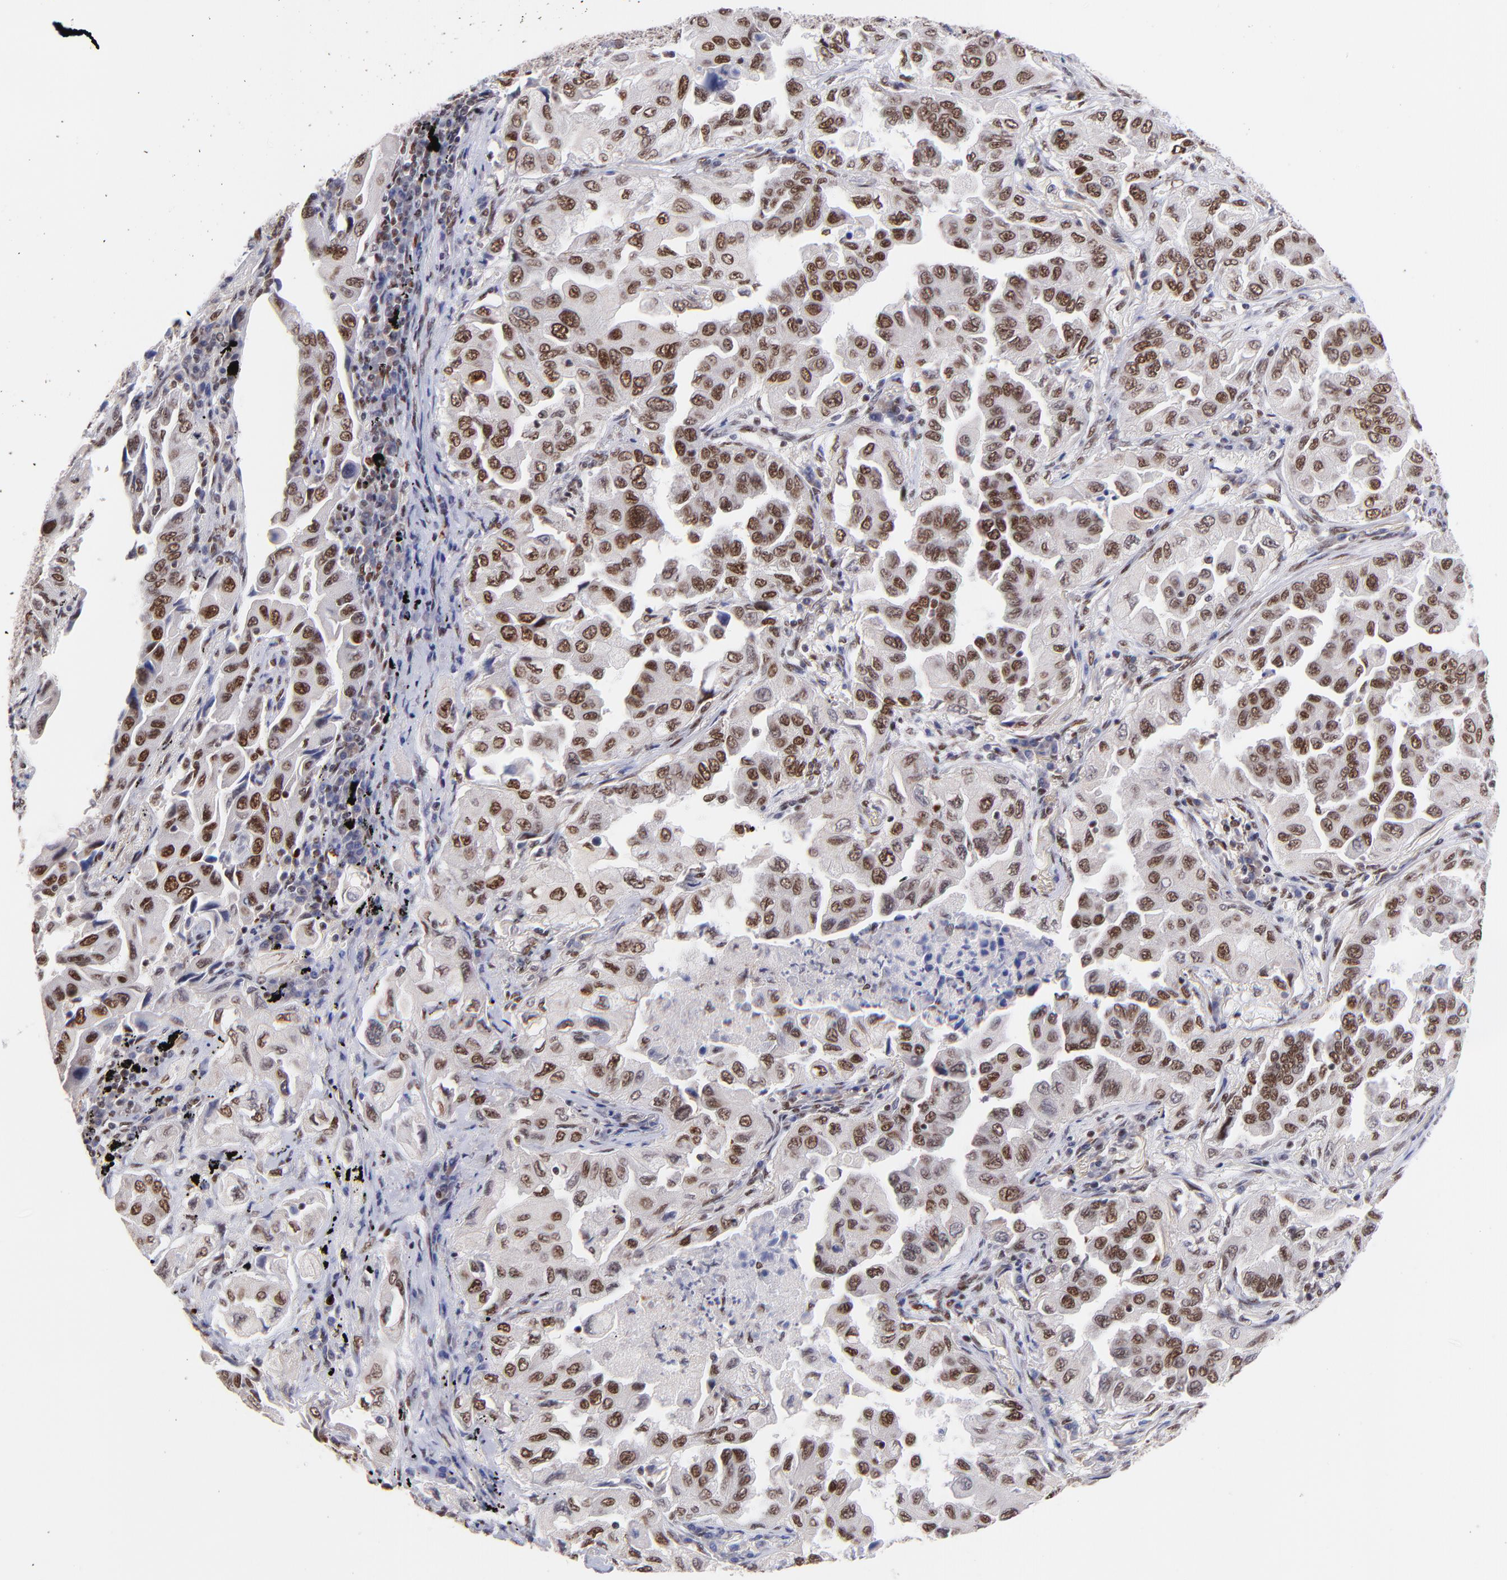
{"staining": {"intensity": "moderate", "quantity": ">75%", "location": "nuclear"}, "tissue": "lung cancer", "cell_type": "Tumor cells", "image_type": "cancer", "snomed": [{"axis": "morphology", "description": "Adenocarcinoma, NOS"}, {"axis": "topography", "description": "Lung"}], "caption": "Immunohistochemistry of lung adenocarcinoma displays medium levels of moderate nuclear positivity in approximately >75% of tumor cells.", "gene": "MIDEAS", "patient": {"sex": "female", "age": 65}}